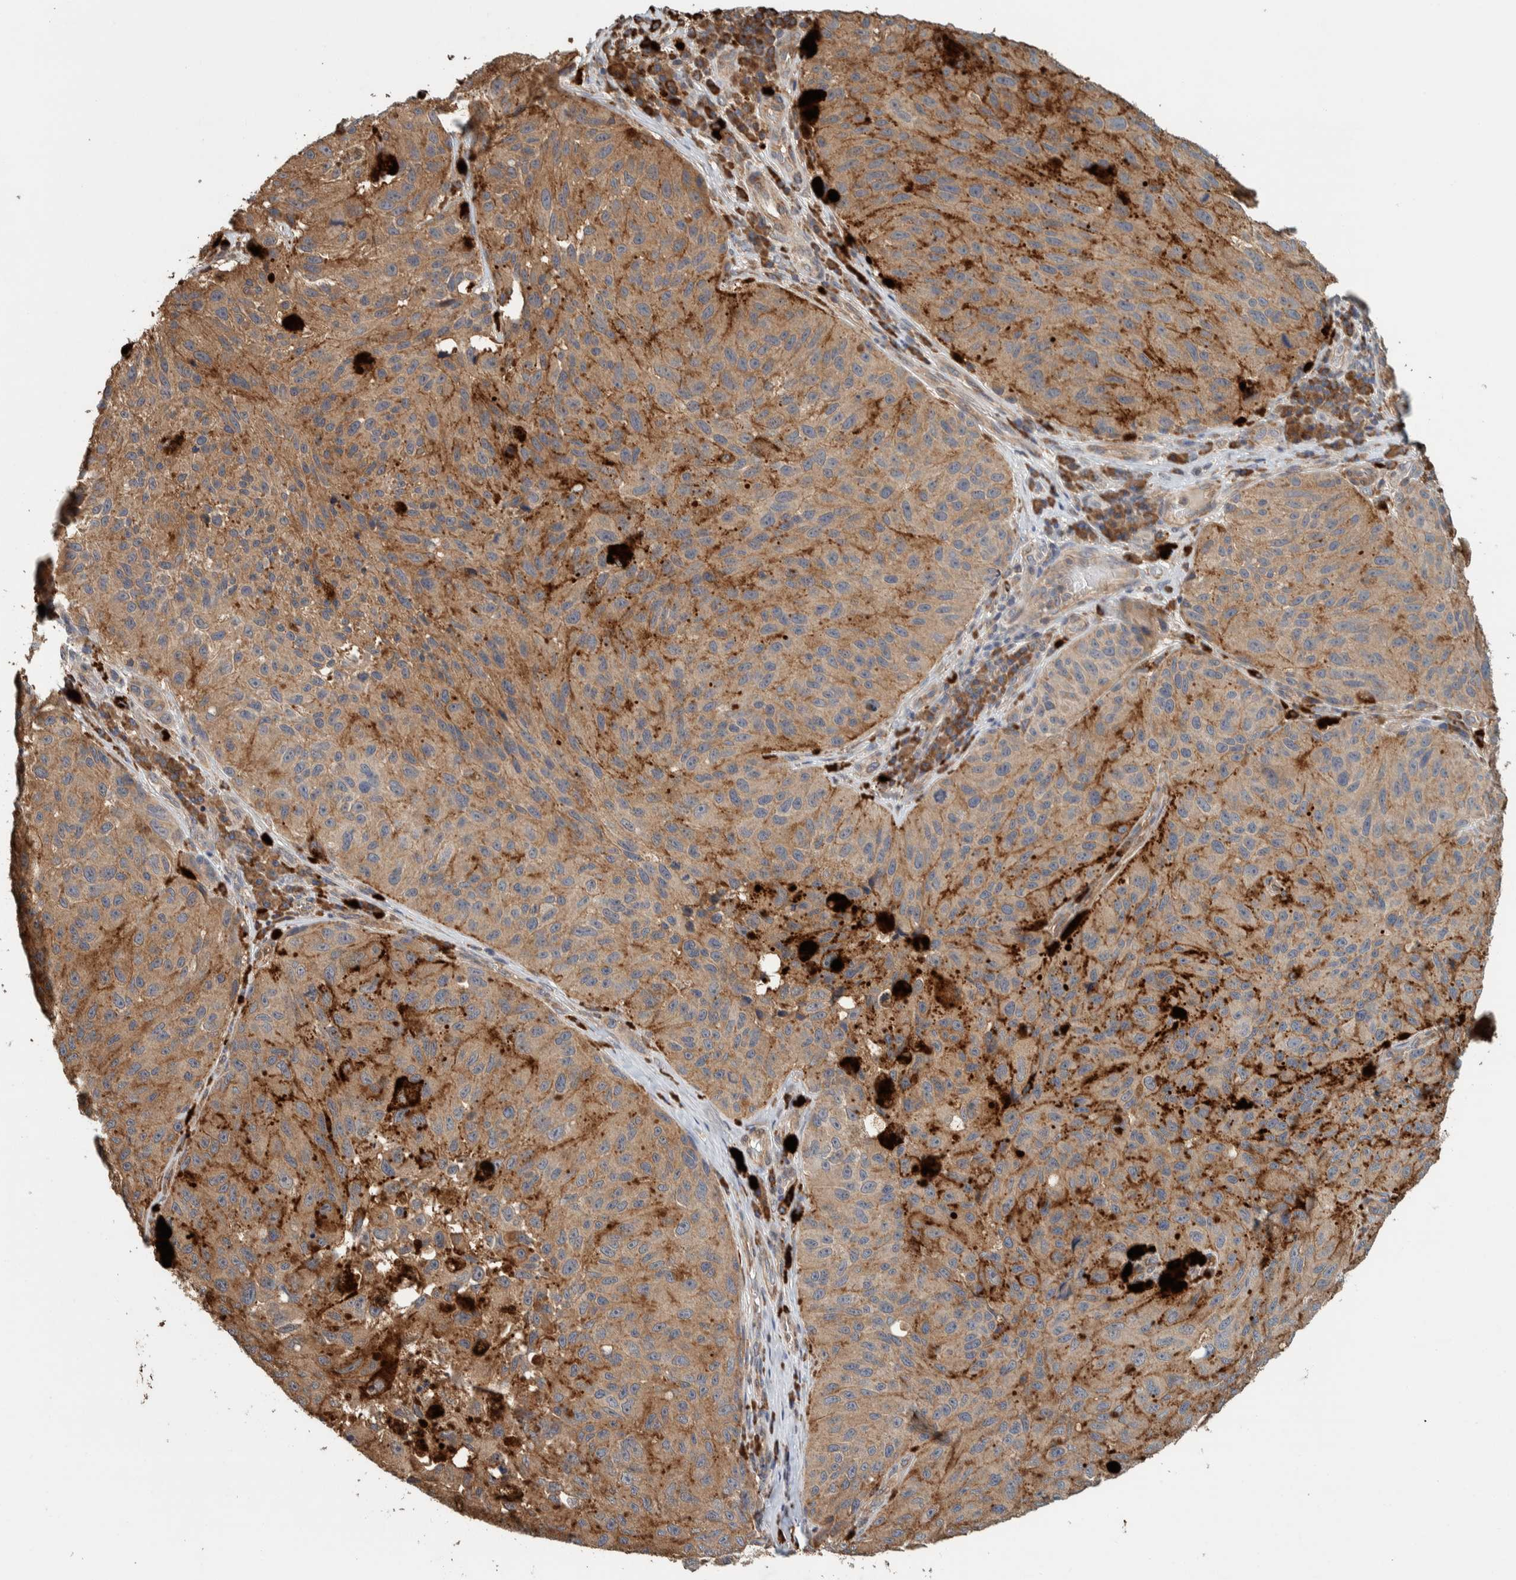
{"staining": {"intensity": "weak", "quantity": ">75%", "location": "cytoplasmic/membranous"}, "tissue": "melanoma", "cell_type": "Tumor cells", "image_type": "cancer", "snomed": [{"axis": "morphology", "description": "Malignant melanoma, NOS"}, {"axis": "topography", "description": "Skin"}], "caption": "Immunohistochemical staining of human melanoma demonstrates weak cytoplasmic/membranous protein positivity in approximately >75% of tumor cells.", "gene": "PLA2G3", "patient": {"sex": "female", "age": 73}}